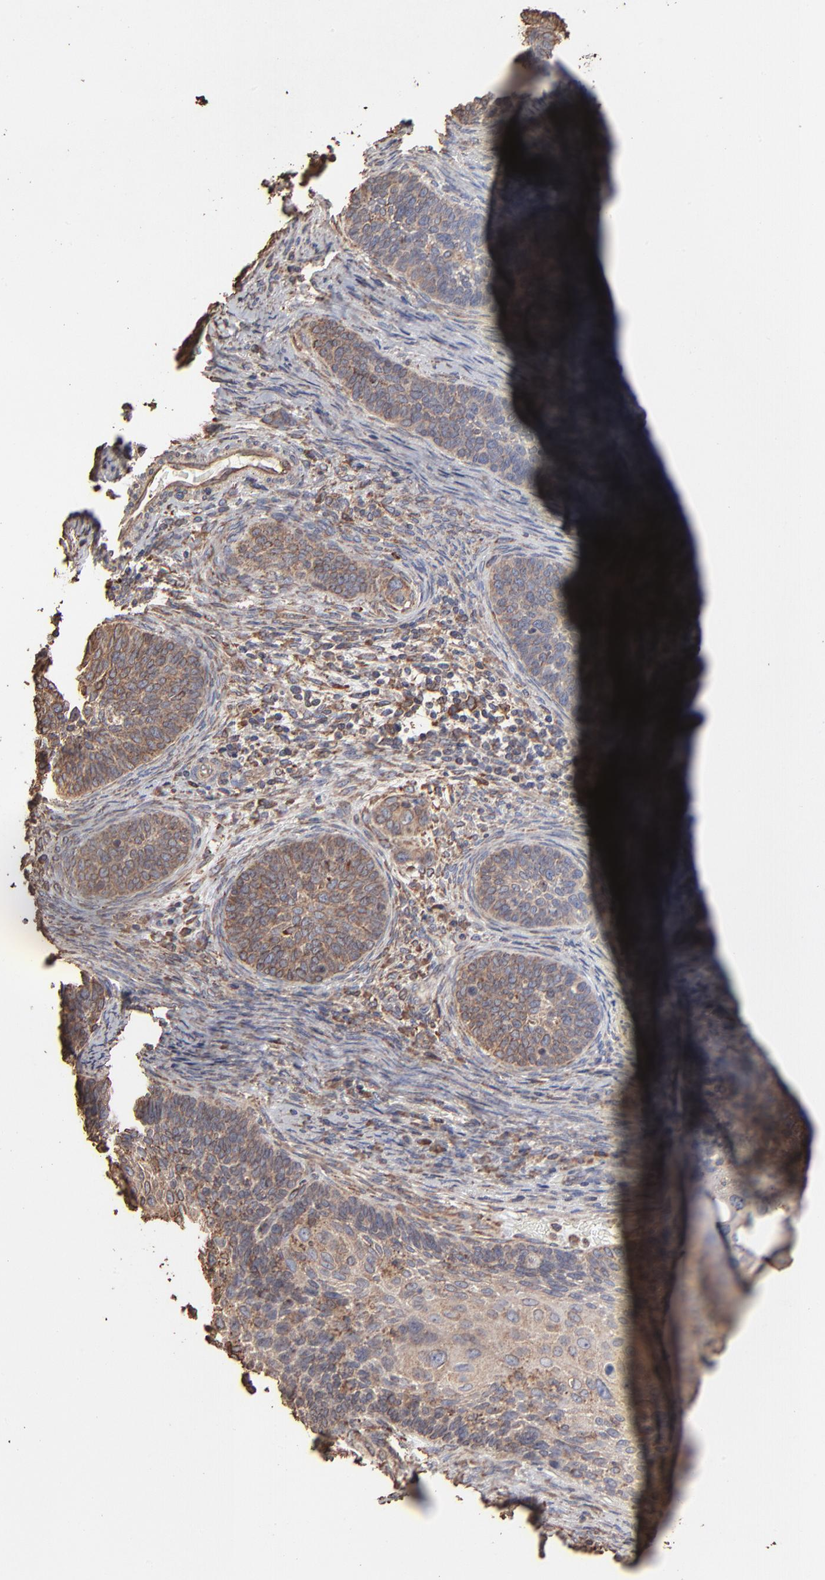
{"staining": {"intensity": "weak", "quantity": "25%-75%", "location": "cytoplasmic/membranous"}, "tissue": "cervical cancer", "cell_type": "Tumor cells", "image_type": "cancer", "snomed": [{"axis": "morphology", "description": "Squamous cell carcinoma, NOS"}, {"axis": "topography", "description": "Cervix"}], "caption": "Immunohistochemistry (DAB) staining of cervical cancer displays weak cytoplasmic/membranous protein positivity in about 25%-75% of tumor cells.", "gene": "PDIA3", "patient": {"sex": "female", "age": 33}}